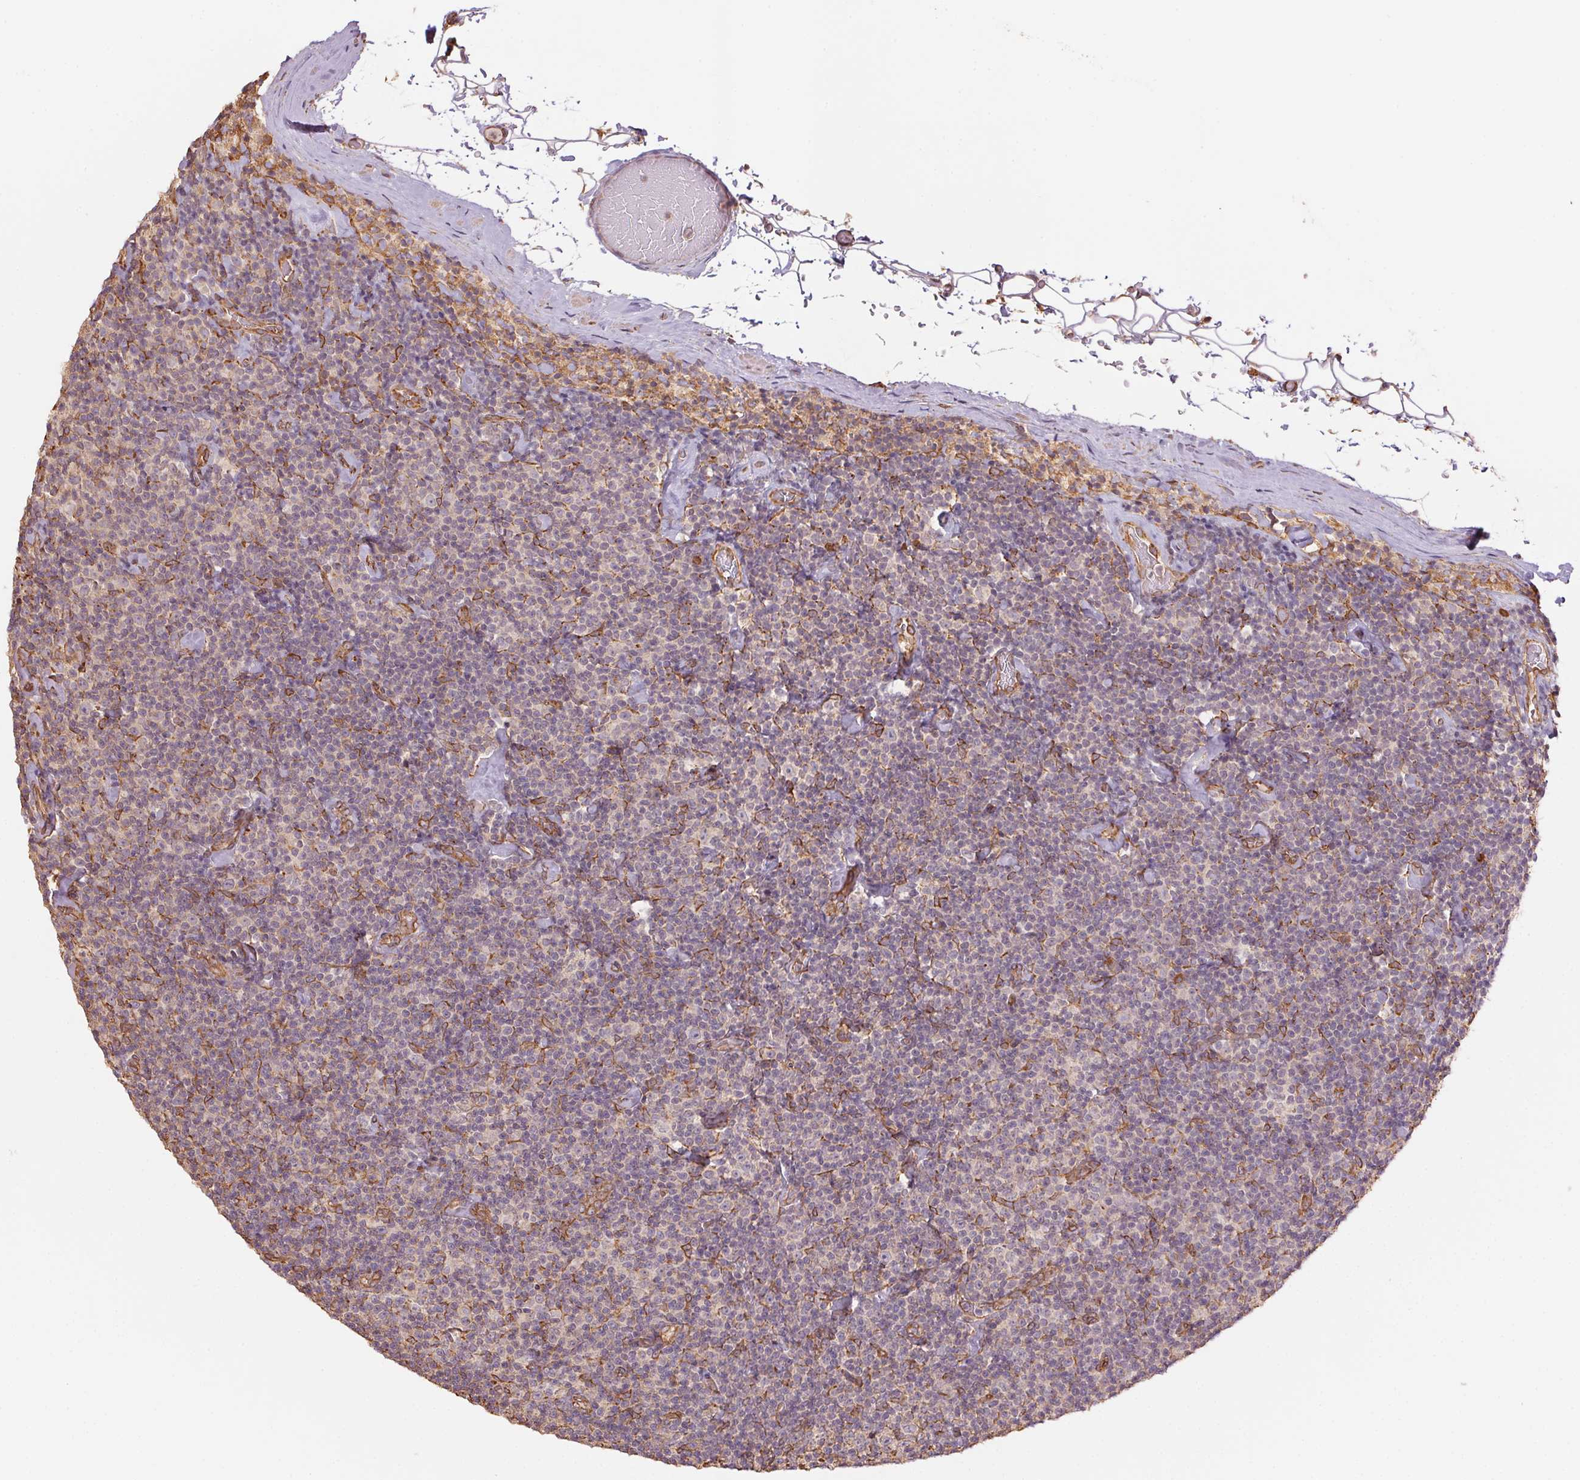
{"staining": {"intensity": "negative", "quantity": "none", "location": "none"}, "tissue": "lymphoma", "cell_type": "Tumor cells", "image_type": "cancer", "snomed": [{"axis": "morphology", "description": "Malignant lymphoma, non-Hodgkin's type, Low grade"}, {"axis": "topography", "description": "Lymph node"}], "caption": "There is no significant staining in tumor cells of low-grade malignant lymphoma, non-Hodgkin's type.", "gene": "C6orf163", "patient": {"sex": "male", "age": 81}}